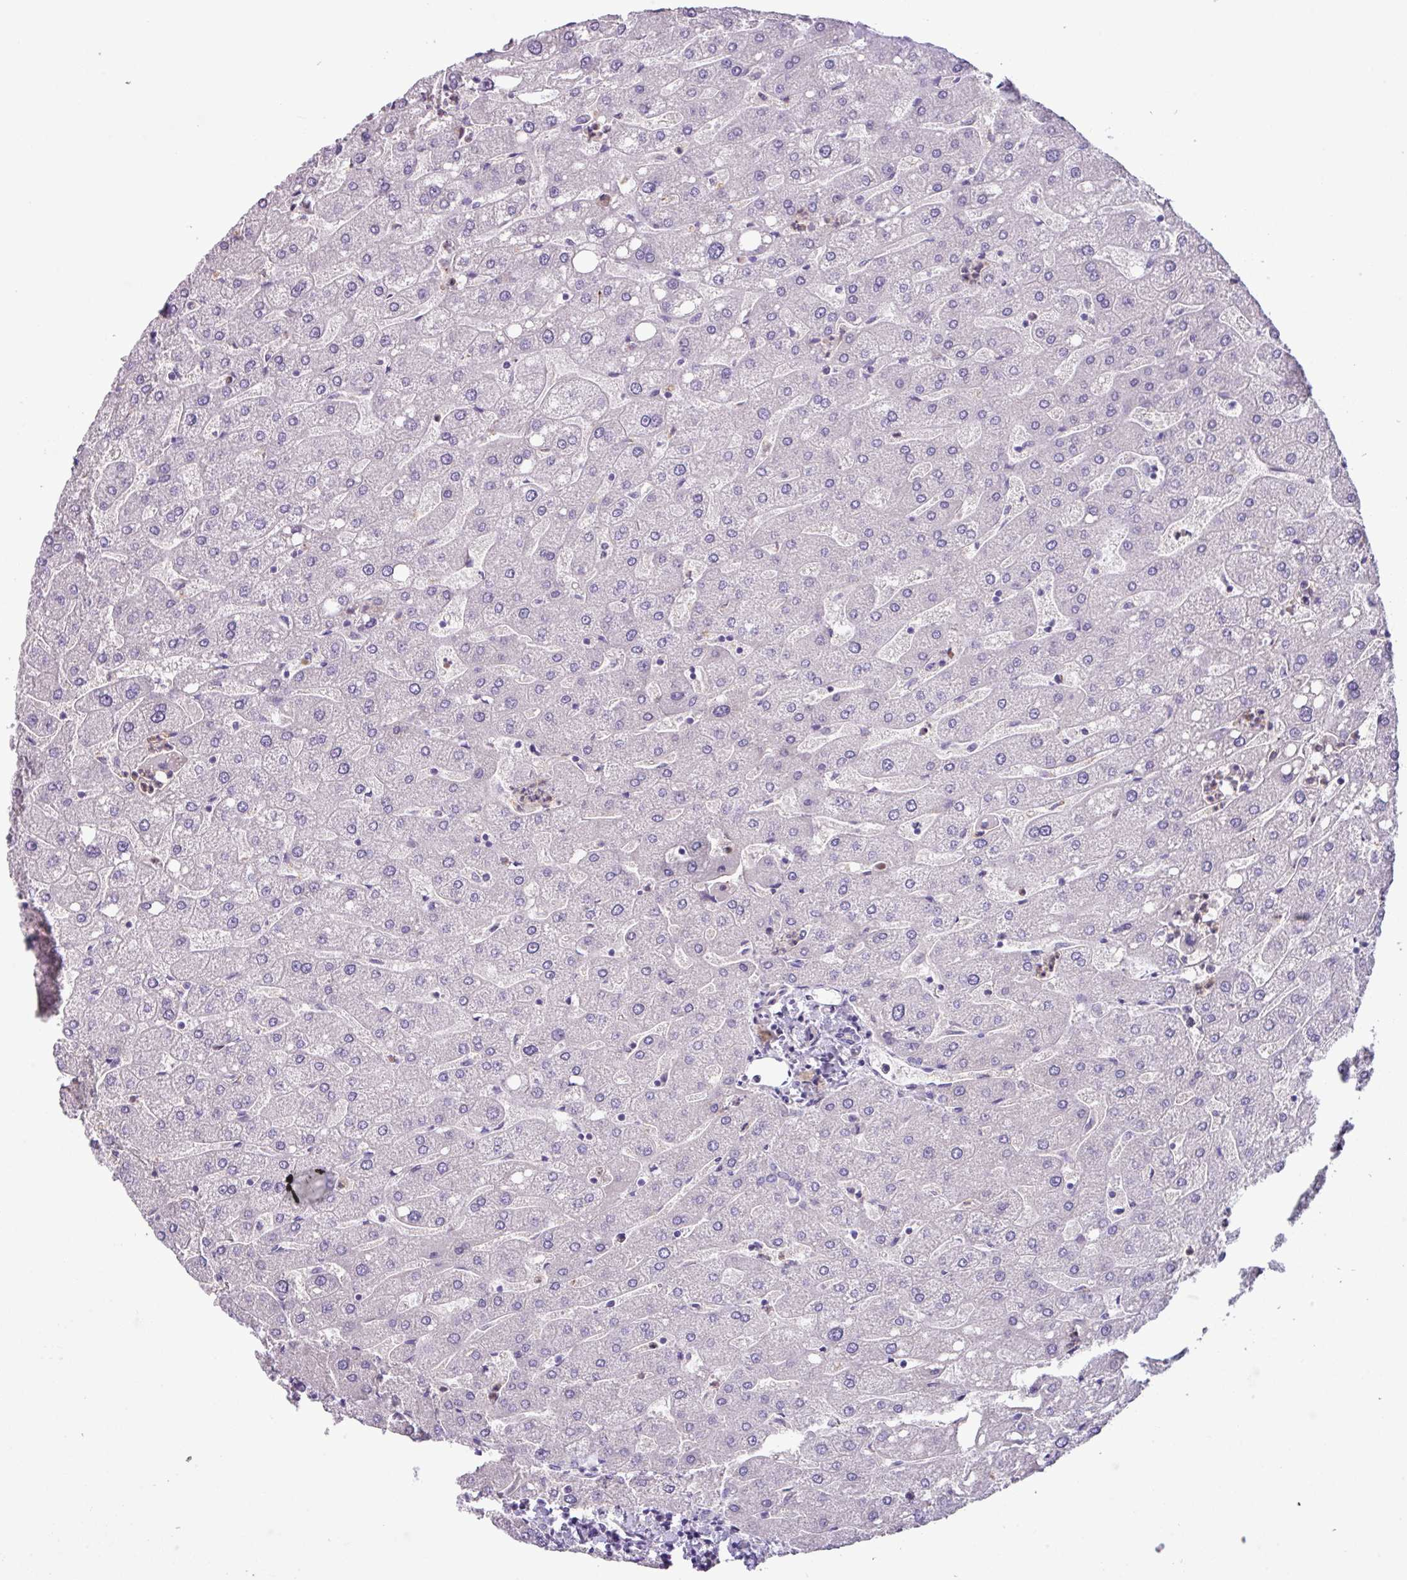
{"staining": {"intensity": "negative", "quantity": "none", "location": "none"}, "tissue": "liver", "cell_type": "Cholangiocytes", "image_type": "normal", "snomed": [{"axis": "morphology", "description": "Normal tissue, NOS"}, {"axis": "topography", "description": "Liver"}], "caption": "DAB immunohistochemical staining of benign human liver displays no significant staining in cholangiocytes. (Immunohistochemistry (ihc), brightfield microscopy, high magnification).", "gene": "CYSTM1", "patient": {"sex": "male", "age": 67}}